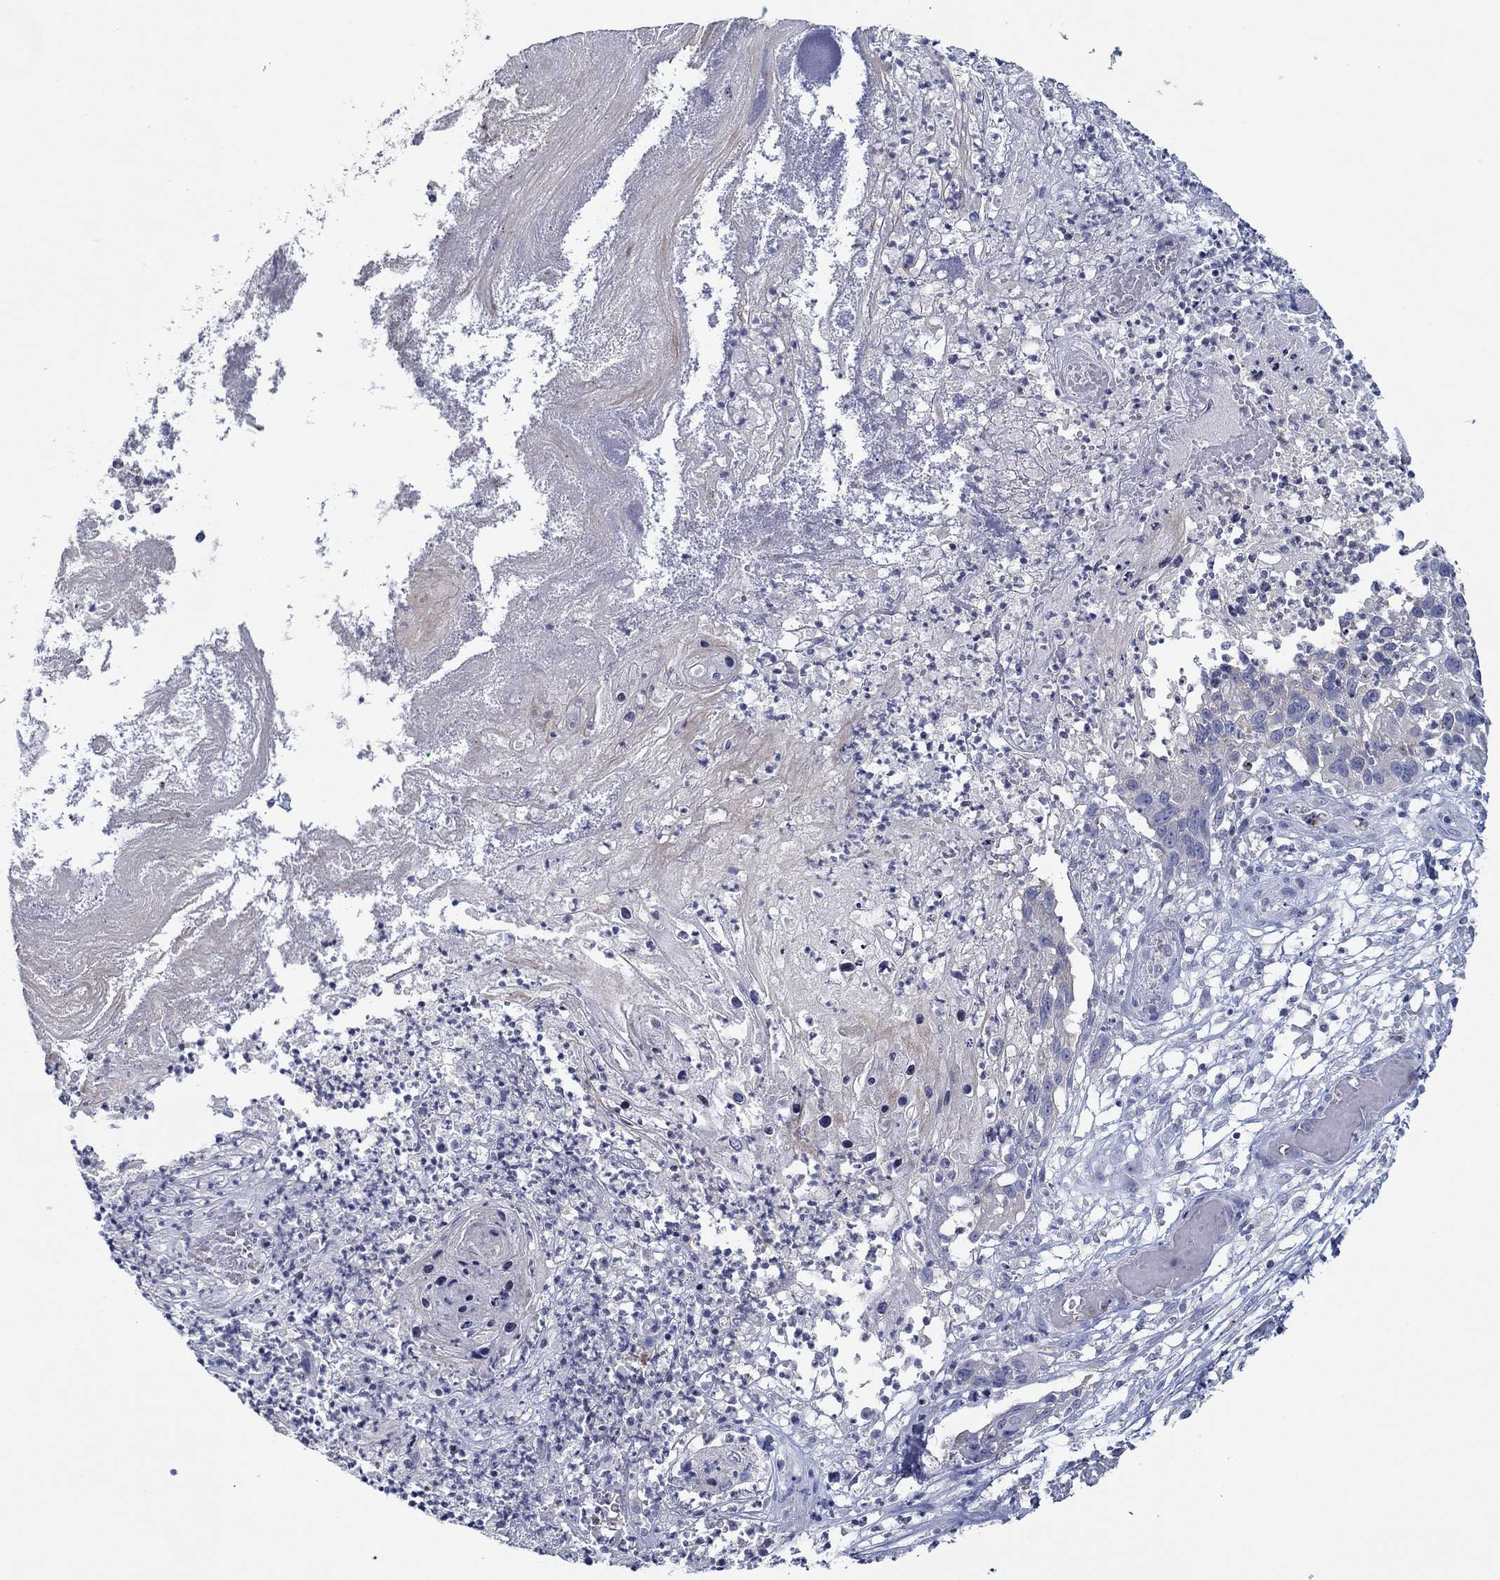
{"staining": {"intensity": "weak", "quantity": "<25%", "location": "cytoplasmic/membranous"}, "tissue": "skin cancer", "cell_type": "Tumor cells", "image_type": "cancer", "snomed": [{"axis": "morphology", "description": "Squamous cell carcinoma, NOS"}, {"axis": "topography", "description": "Skin"}], "caption": "This is an IHC photomicrograph of human skin cancer (squamous cell carcinoma). There is no positivity in tumor cells.", "gene": "GJA5", "patient": {"sex": "male", "age": 92}}